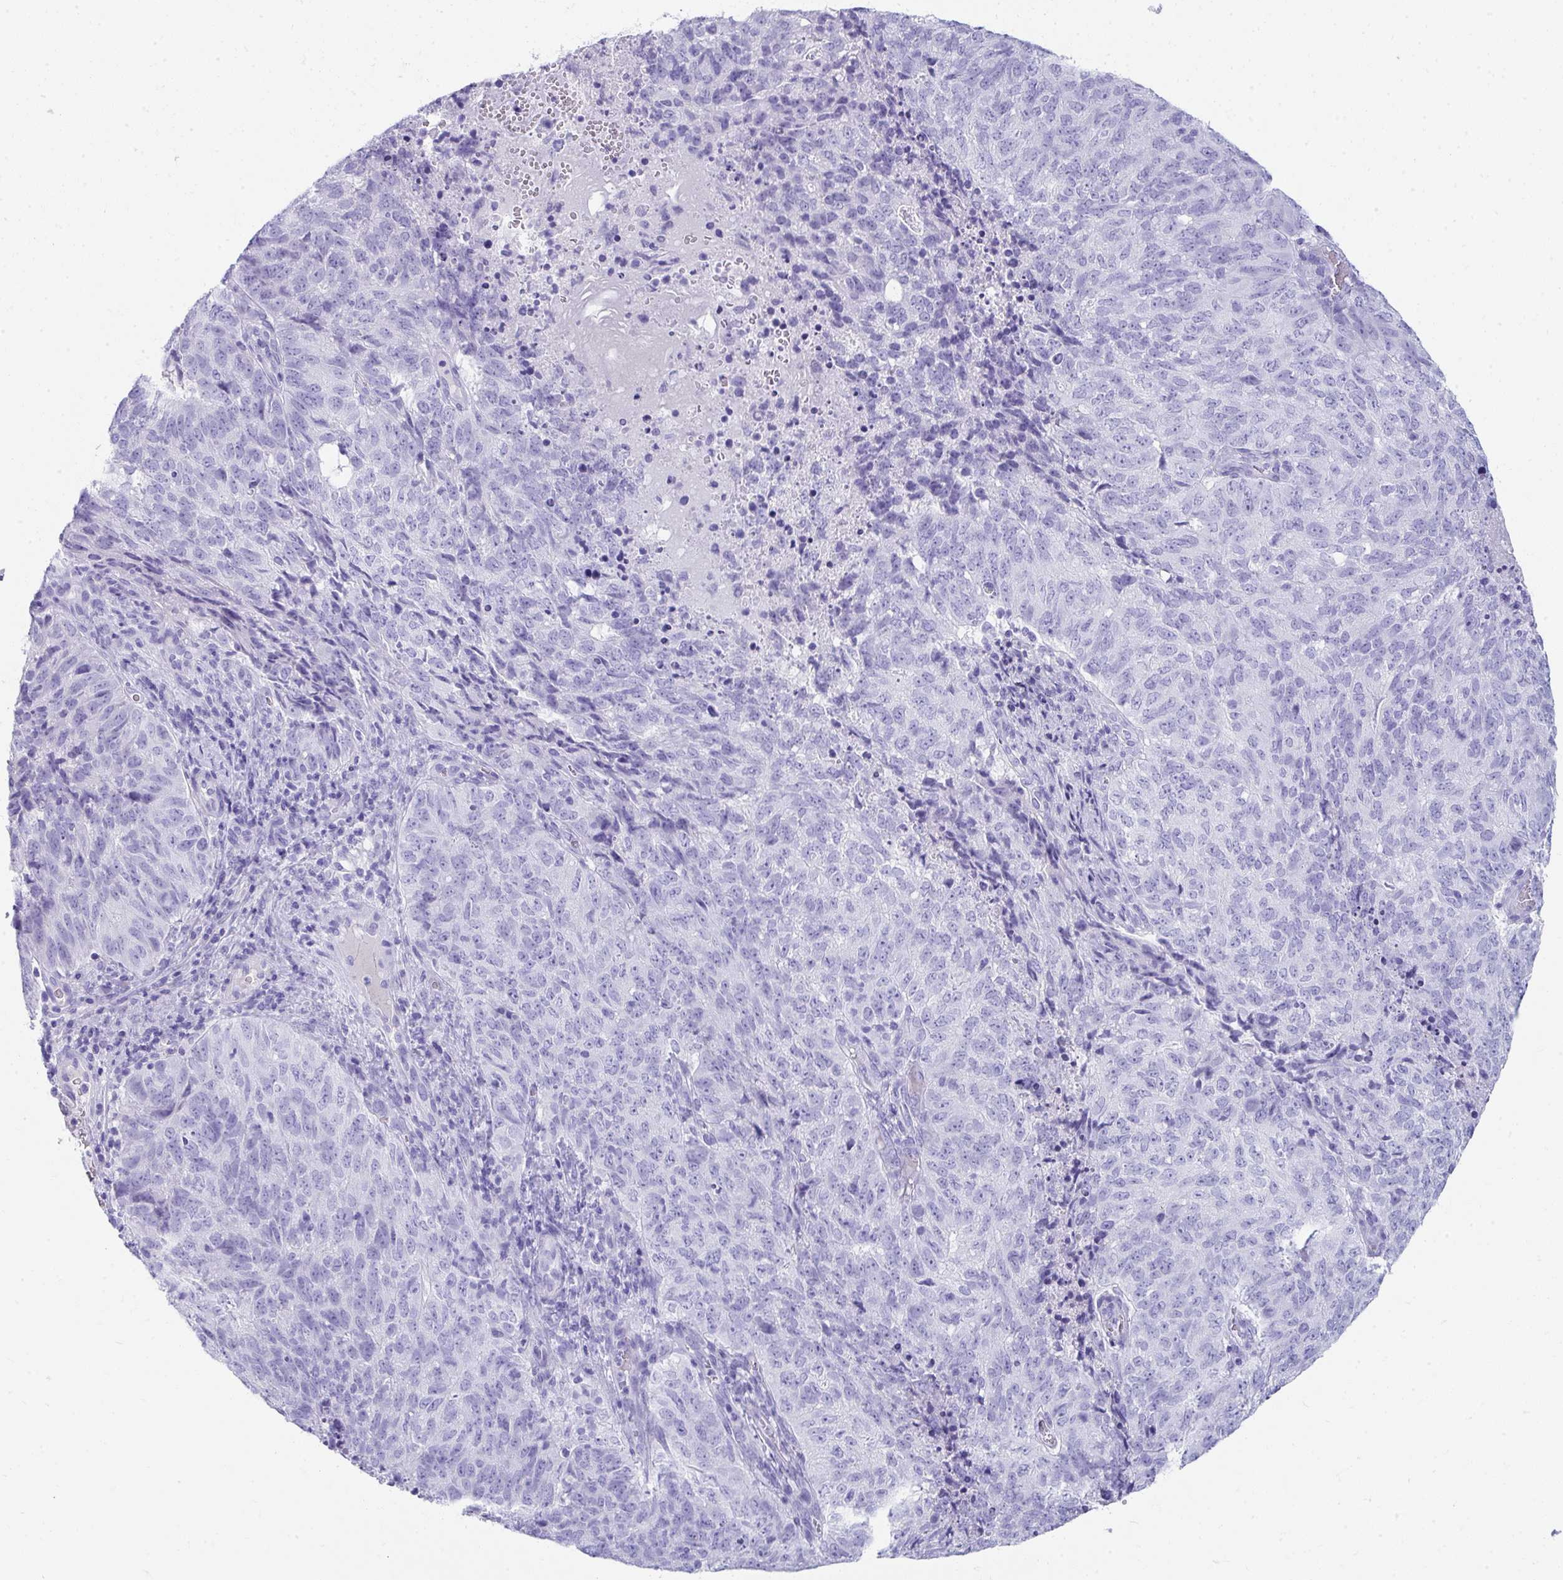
{"staining": {"intensity": "negative", "quantity": "none", "location": "none"}, "tissue": "cervical cancer", "cell_type": "Tumor cells", "image_type": "cancer", "snomed": [{"axis": "morphology", "description": "Adenocarcinoma, NOS"}, {"axis": "topography", "description": "Cervix"}], "caption": "The IHC image has no significant expression in tumor cells of adenocarcinoma (cervical) tissue.", "gene": "SEC14L3", "patient": {"sex": "female", "age": 38}}